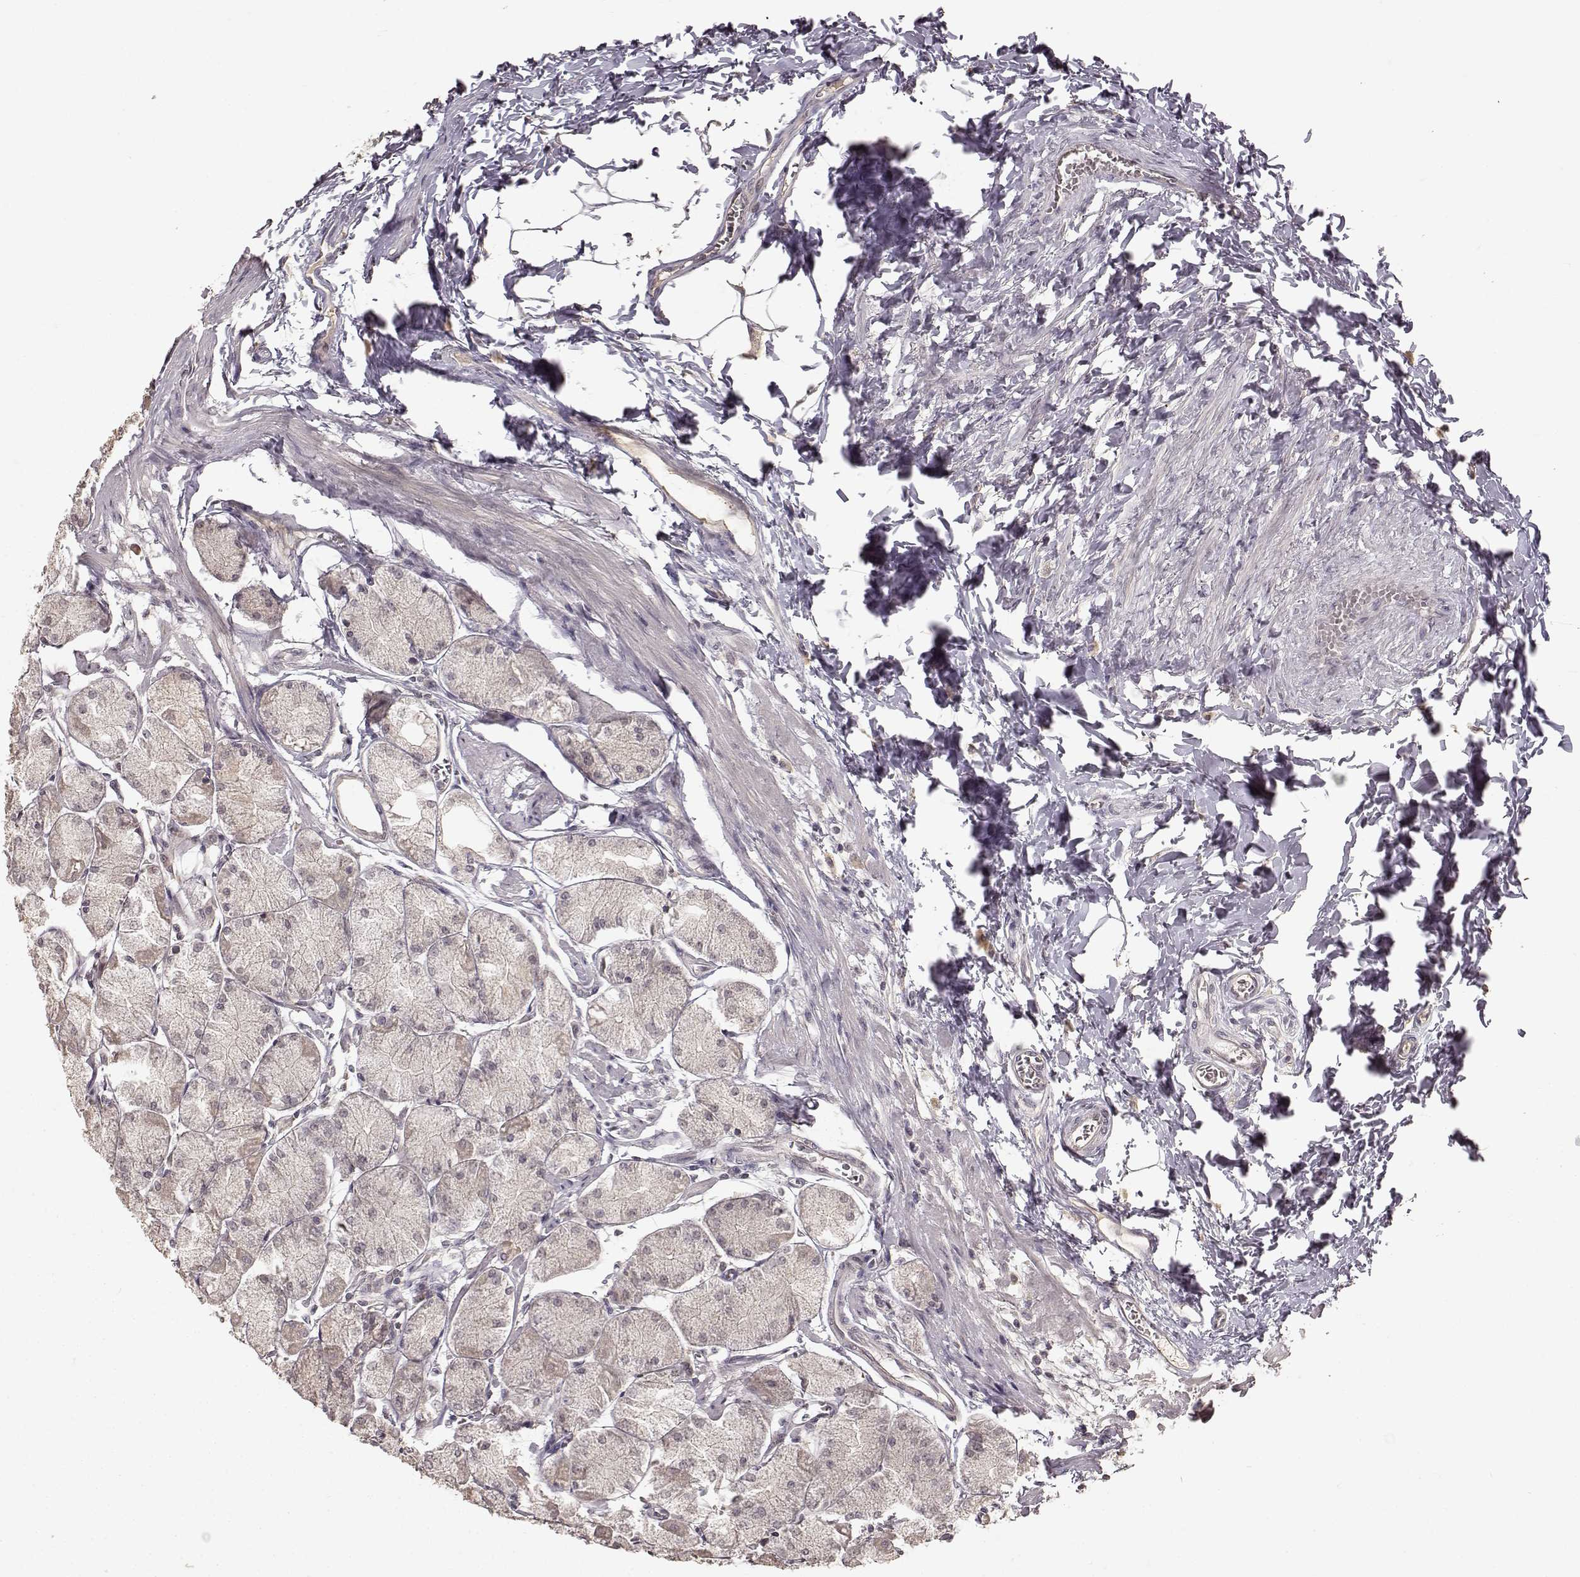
{"staining": {"intensity": "weak", "quantity": "25%-75%", "location": "cytoplasmic/membranous"}, "tissue": "stomach", "cell_type": "Glandular cells", "image_type": "normal", "snomed": [{"axis": "morphology", "description": "Normal tissue, NOS"}, {"axis": "topography", "description": "Stomach, upper"}], "caption": "A brown stain labels weak cytoplasmic/membranous positivity of a protein in glandular cells of normal human stomach.", "gene": "NTRK2", "patient": {"sex": "male", "age": 60}}